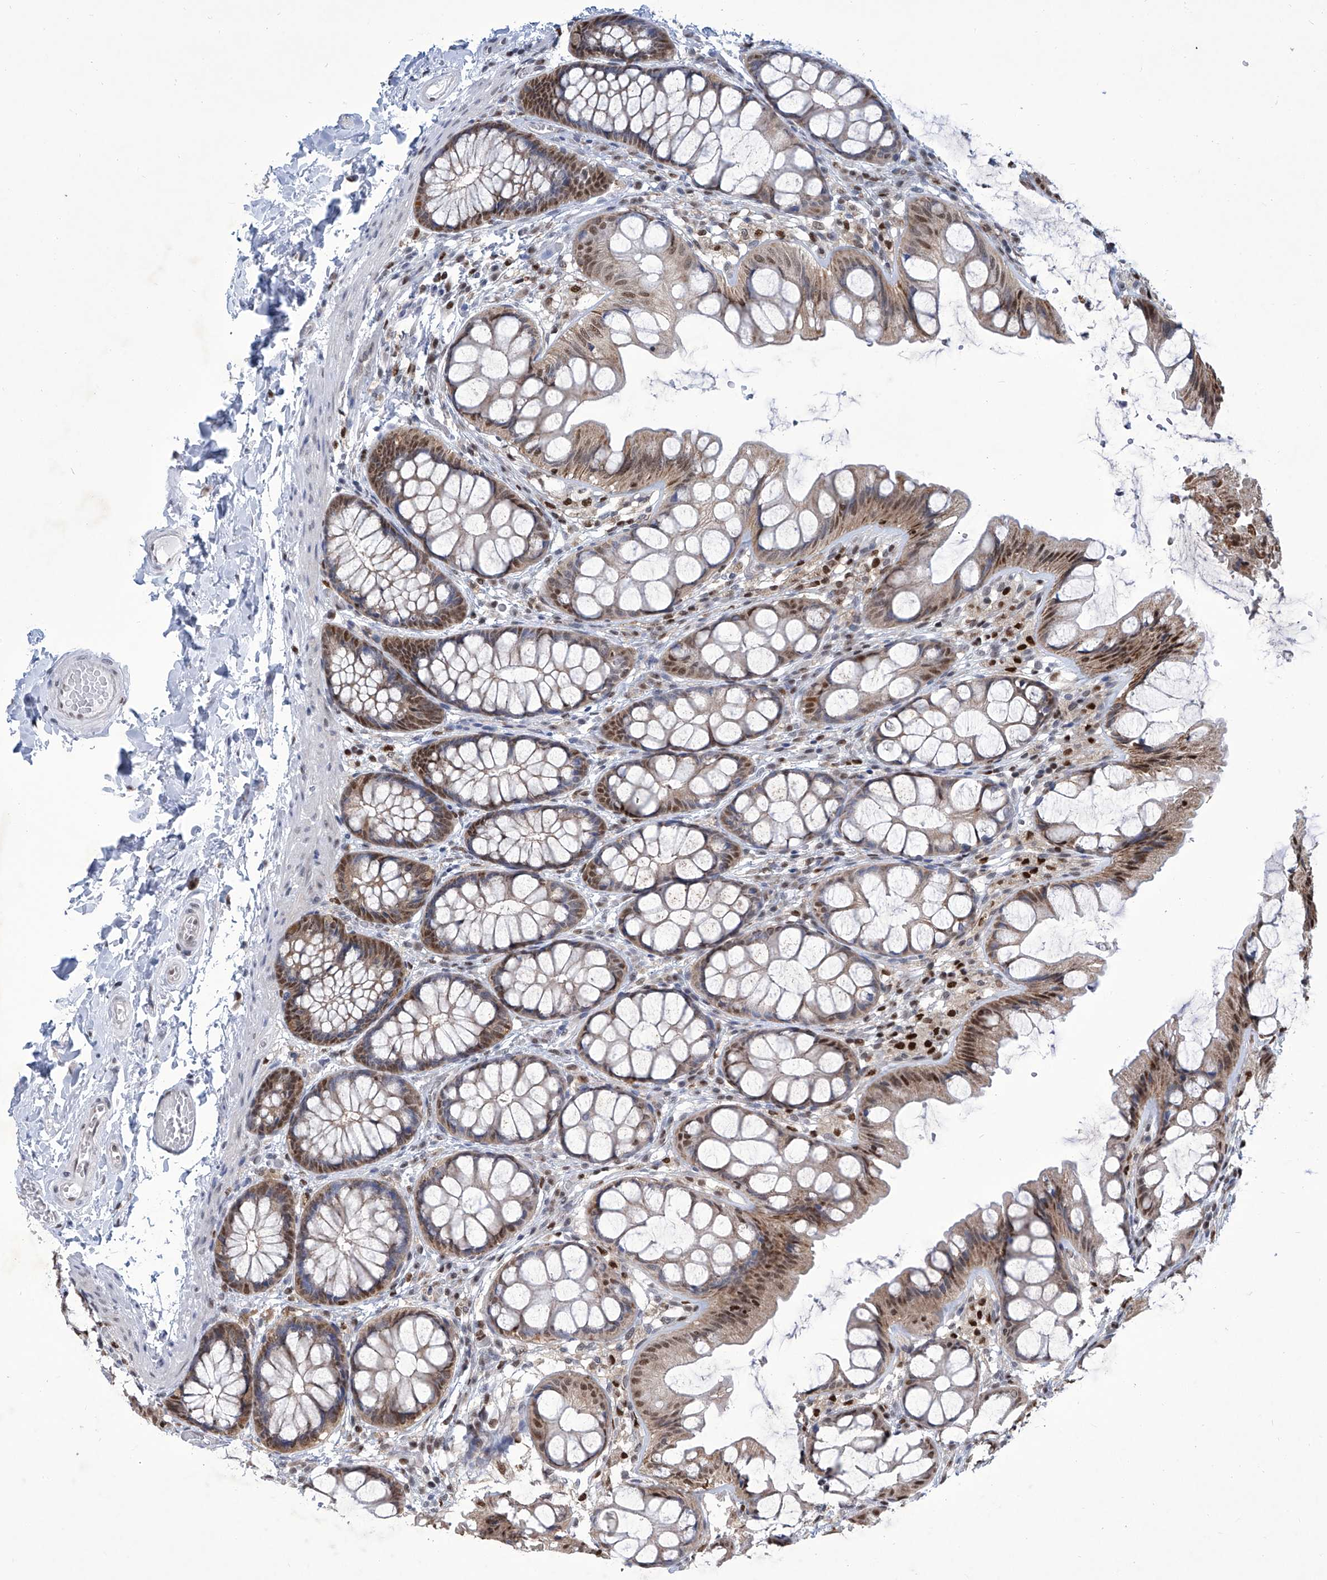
{"staining": {"intensity": "weak", "quantity": ">75%", "location": "nuclear"}, "tissue": "colon", "cell_type": "Endothelial cells", "image_type": "normal", "snomed": [{"axis": "morphology", "description": "Normal tissue, NOS"}, {"axis": "topography", "description": "Colon"}], "caption": "Human colon stained with a brown dye reveals weak nuclear positive positivity in about >75% of endothelial cells.", "gene": "SREBF2", "patient": {"sex": "male", "age": 47}}